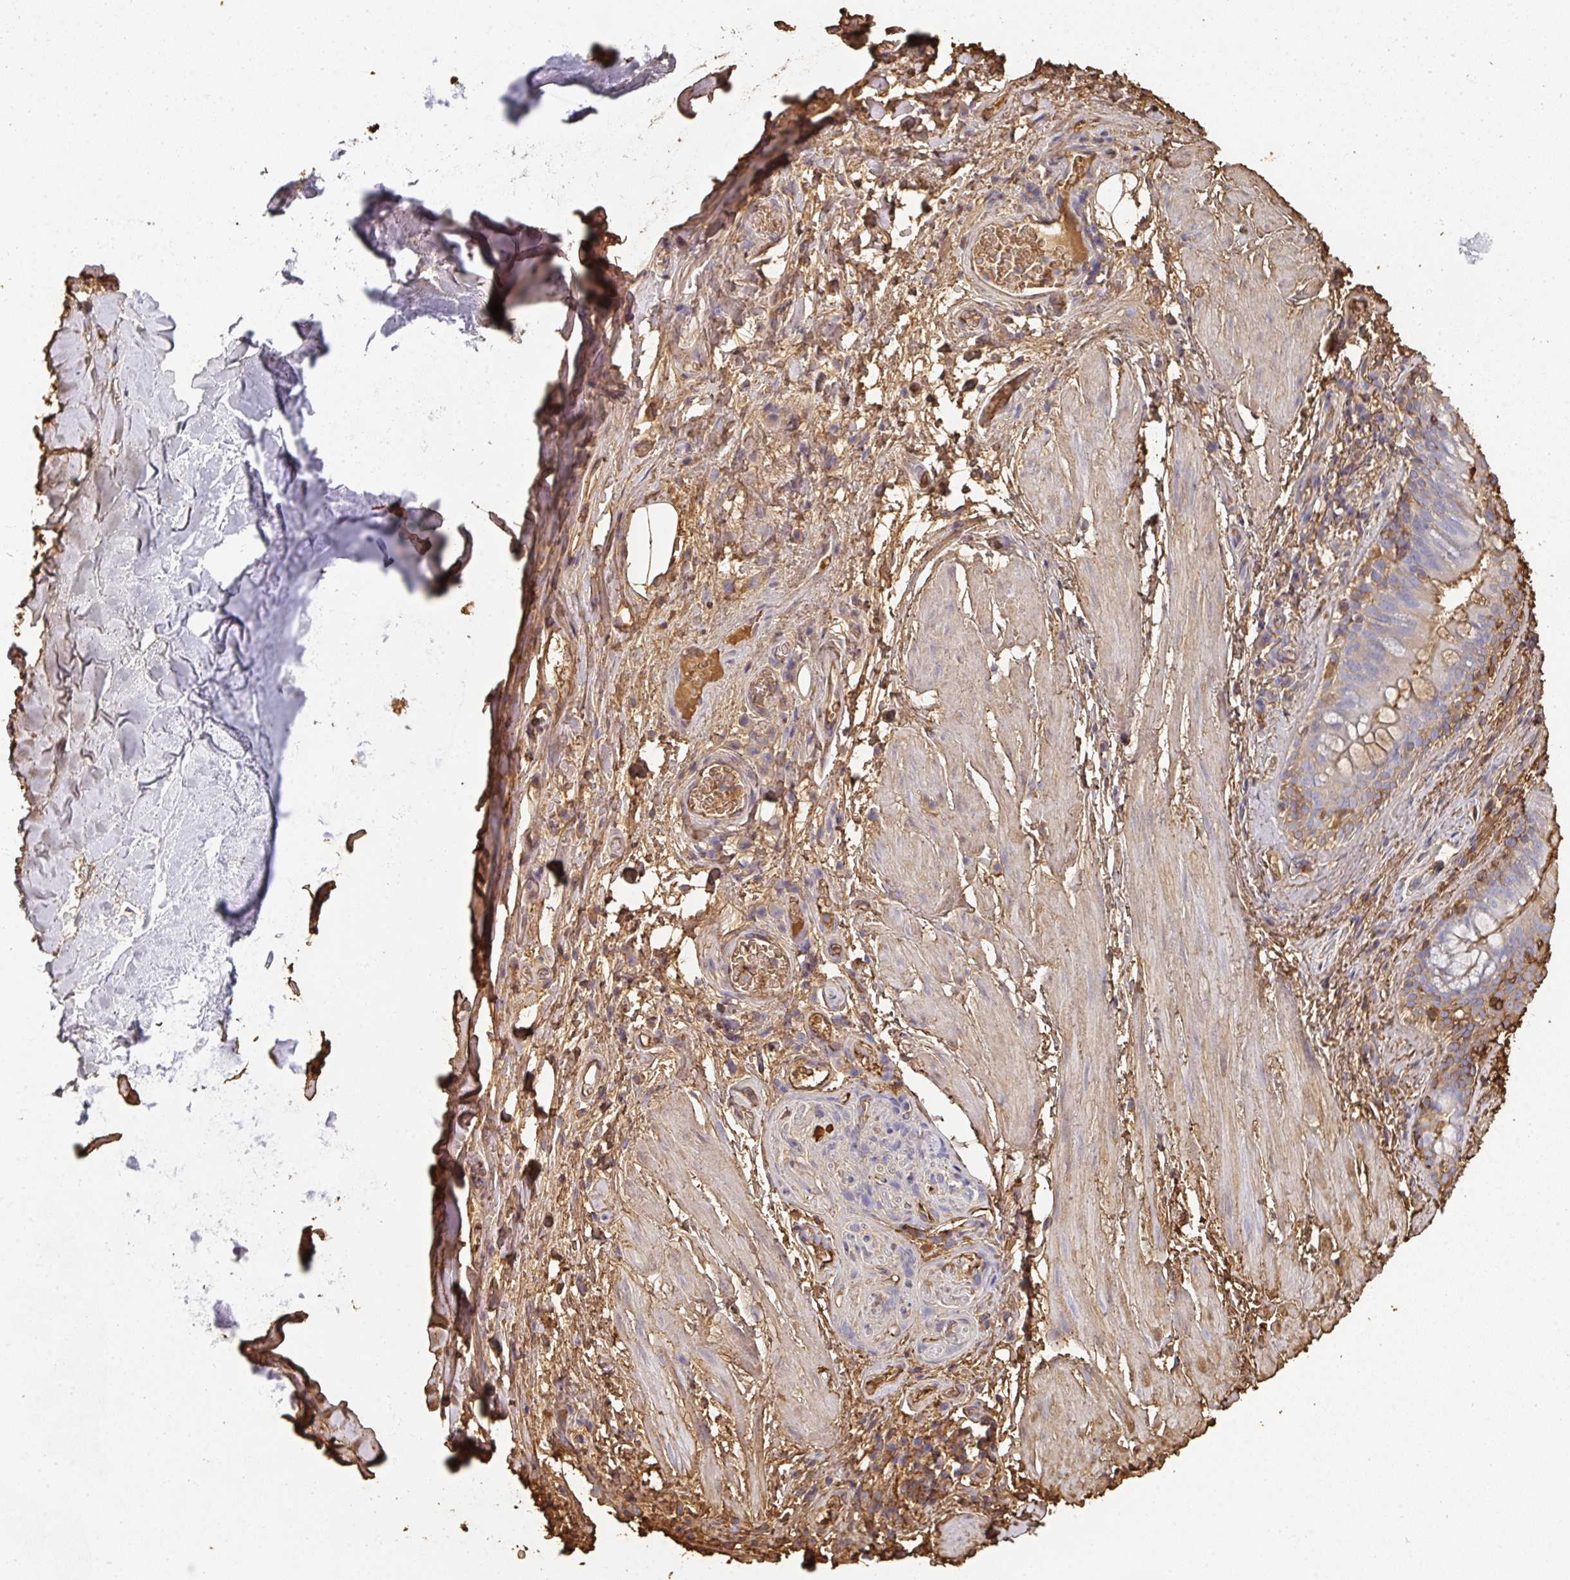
{"staining": {"intensity": "moderate", "quantity": "<25%", "location": "cytoplasmic/membranous"}, "tissue": "soft tissue", "cell_type": "Chondrocytes", "image_type": "normal", "snomed": [{"axis": "morphology", "description": "Normal tissue, NOS"}, {"axis": "topography", "description": "Cartilage tissue"}, {"axis": "topography", "description": "Bronchus"}], "caption": "This histopathology image shows immunohistochemistry (IHC) staining of unremarkable human soft tissue, with low moderate cytoplasmic/membranous positivity in about <25% of chondrocytes.", "gene": "ALB", "patient": {"sex": "male", "age": 58}}